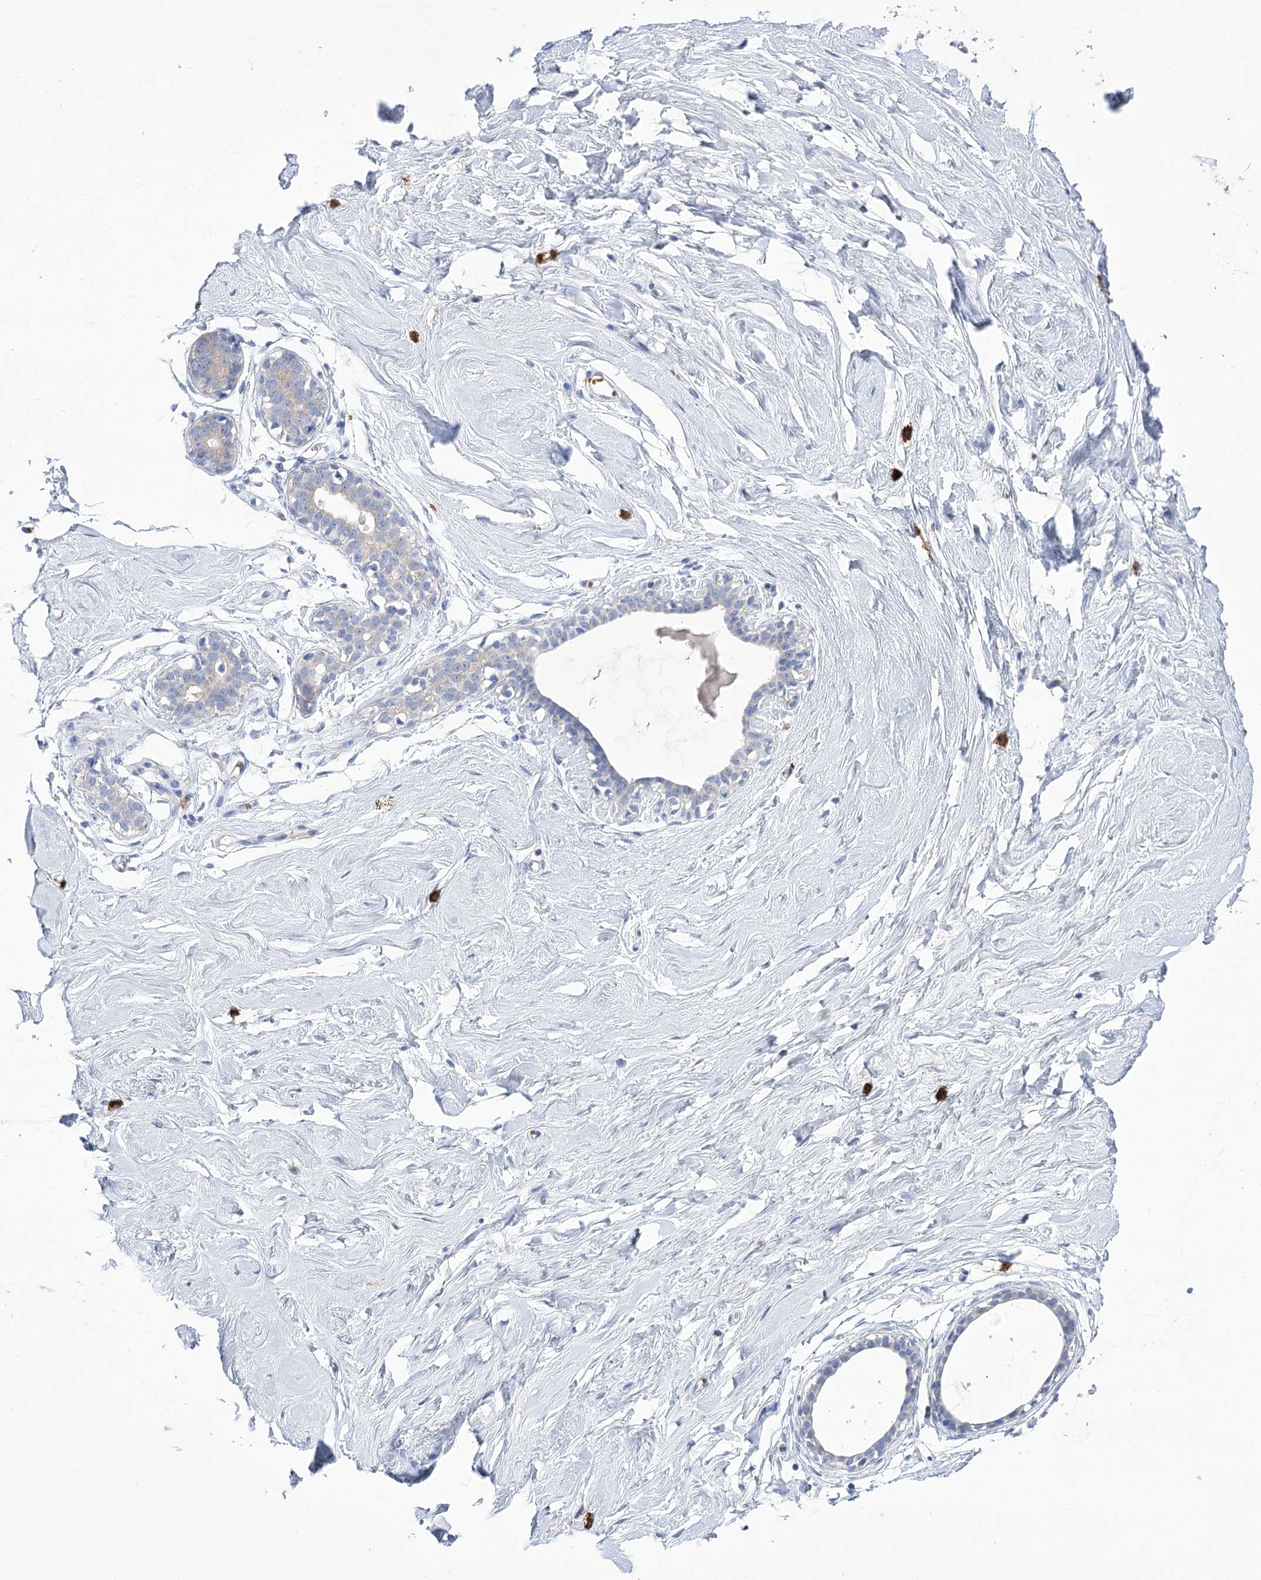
{"staining": {"intensity": "negative", "quantity": "none", "location": "none"}, "tissue": "breast", "cell_type": "Adipocytes", "image_type": "normal", "snomed": [{"axis": "morphology", "description": "Normal tissue, NOS"}, {"axis": "morphology", "description": "Adenoma, NOS"}, {"axis": "topography", "description": "Breast"}], "caption": "IHC micrograph of benign human breast stained for a protein (brown), which exhibits no positivity in adipocytes.", "gene": "PRSS53", "patient": {"sex": "female", "age": 23}}